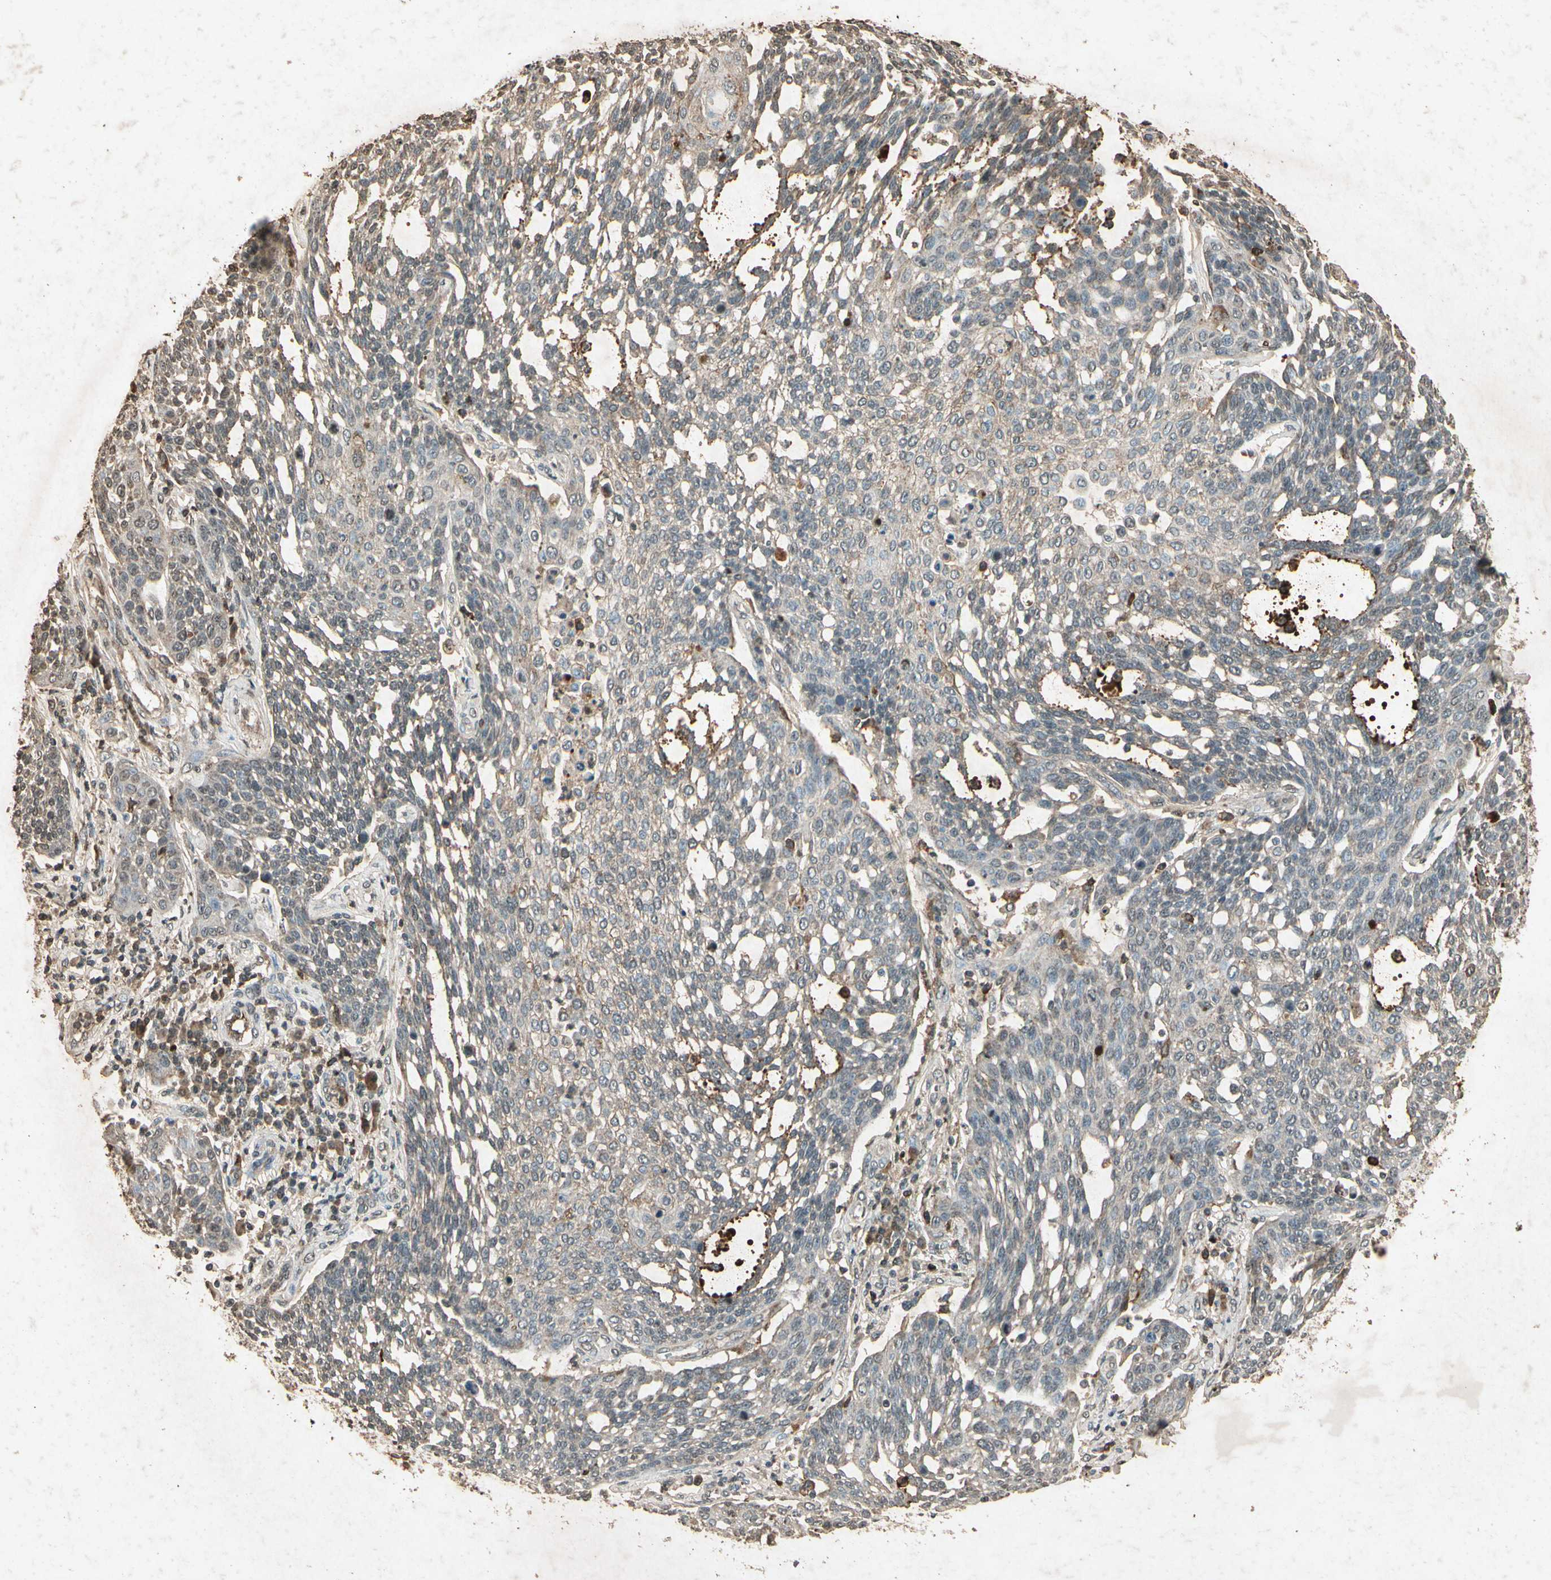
{"staining": {"intensity": "weak", "quantity": "25%-75%", "location": "cytoplasmic/membranous,nuclear"}, "tissue": "cervical cancer", "cell_type": "Tumor cells", "image_type": "cancer", "snomed": [{"axis": "morphology", "description": "Squamous cell carcinoma, NOS"}, {"axis": "topography", "description": "Cervix"}], "caption": "Tumor cells demonstrate low levels of weak cytoplasmic/membranous and nuclear positivity in about 25%-75% of cells in cervical squamous cell carcinoma. (Stains: DAB (3,3'-diaminobenzidine) in brown, nuclei in blue, Microscopy: brightfield microscopy at high magnification).", "gene": "GC", "patient": {"sex": "female", "age": 34}}